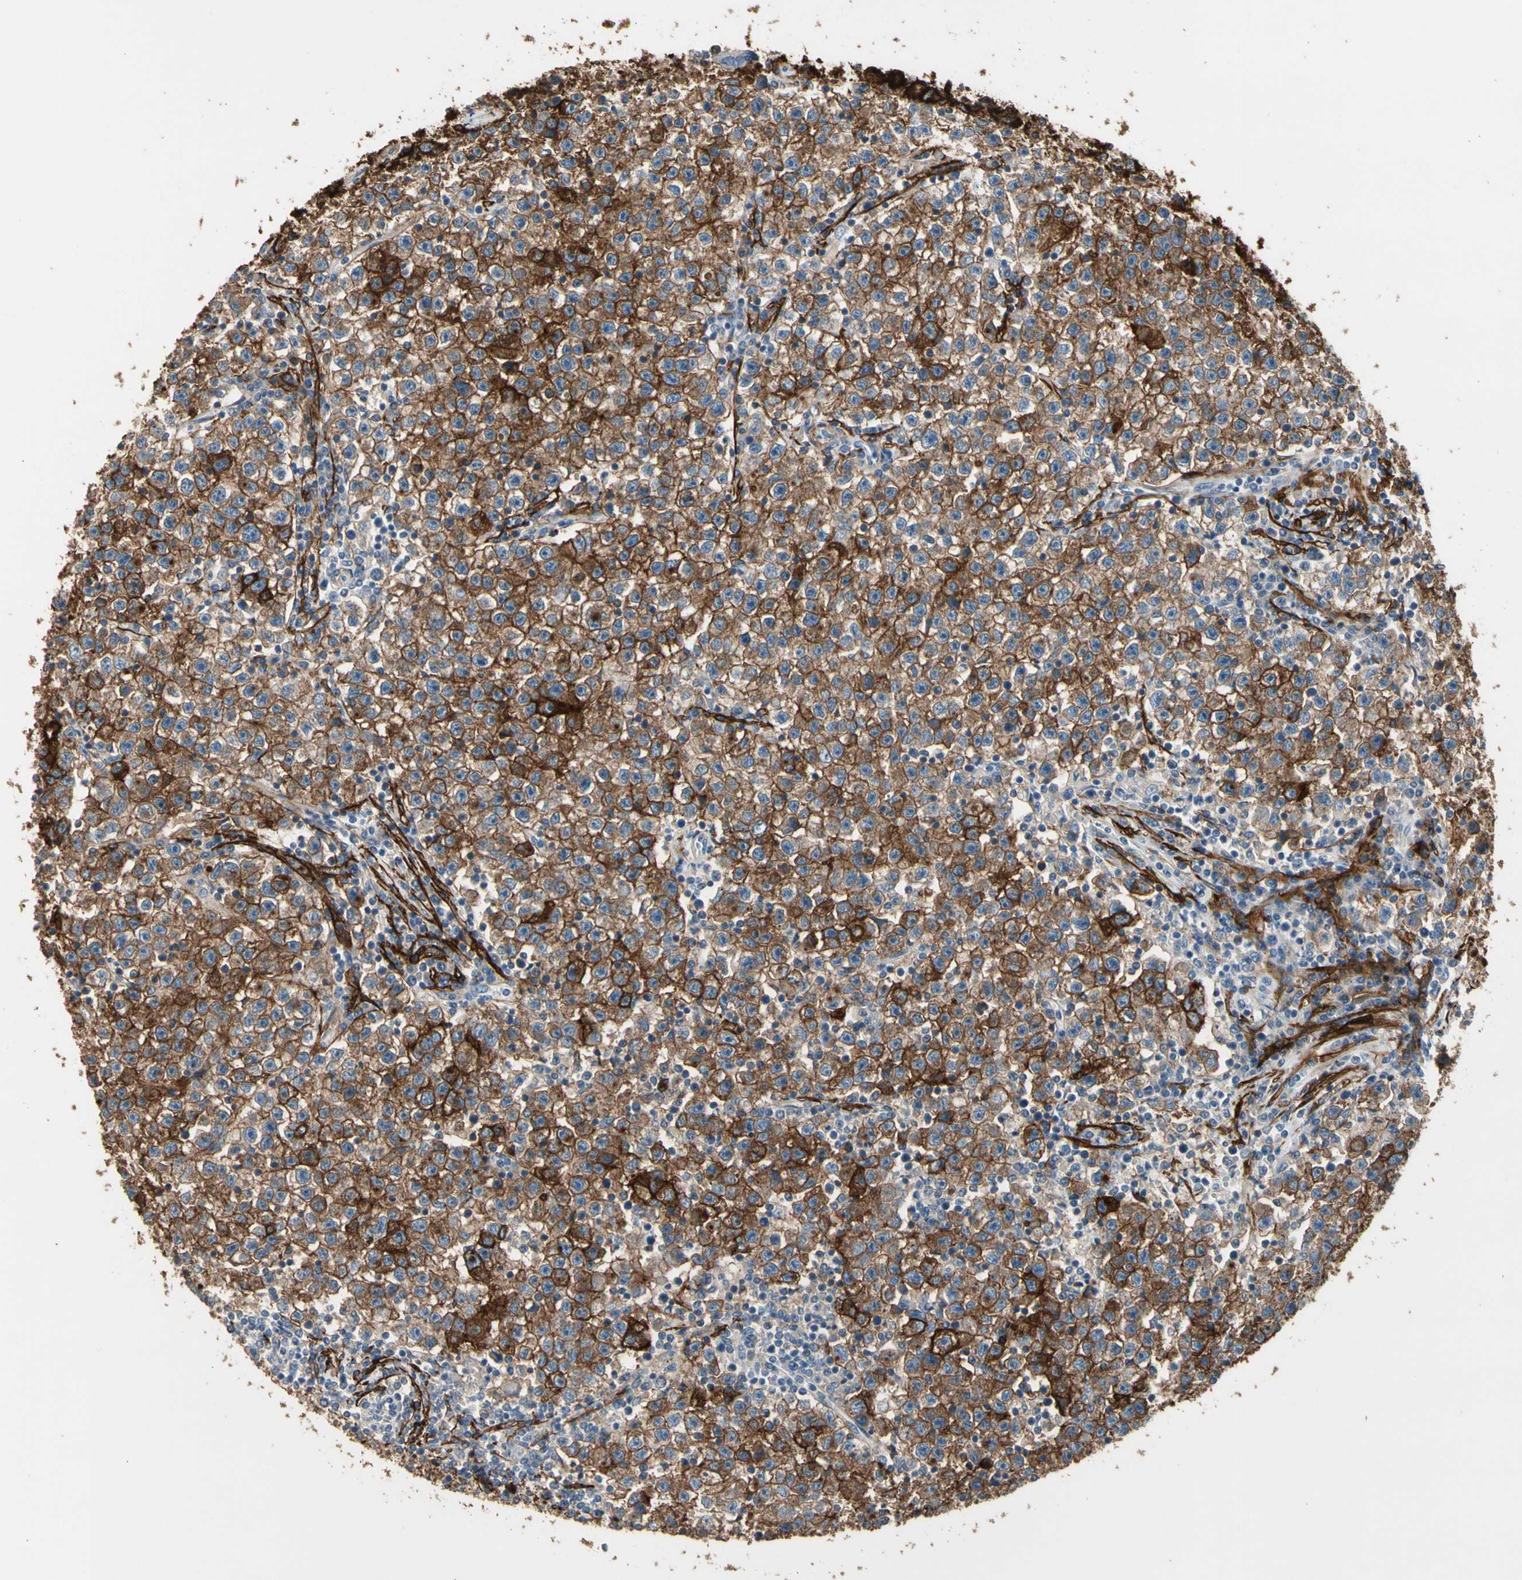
{"staining": {"intensity": "strong", "quantity": ">75%", "location": "cytoplasmic/membranous"}, "tissue": "testis cancer", "cell_type": "Tumor cells", "image_type": "cancer", "snomed": [{"axis": "morphology", "description": "Seminoma, NOS"}, {"axis": "topography", "description": "Testis"}], "caption": "Immunohistochemistry (DAB) staining of human seminoma (testis) shows strong cytoplasmic/membranous protein positivity in about >75% of tumor cells.", "gene": "SUSD2", "patient": {"sex": "male", "age": 22}}